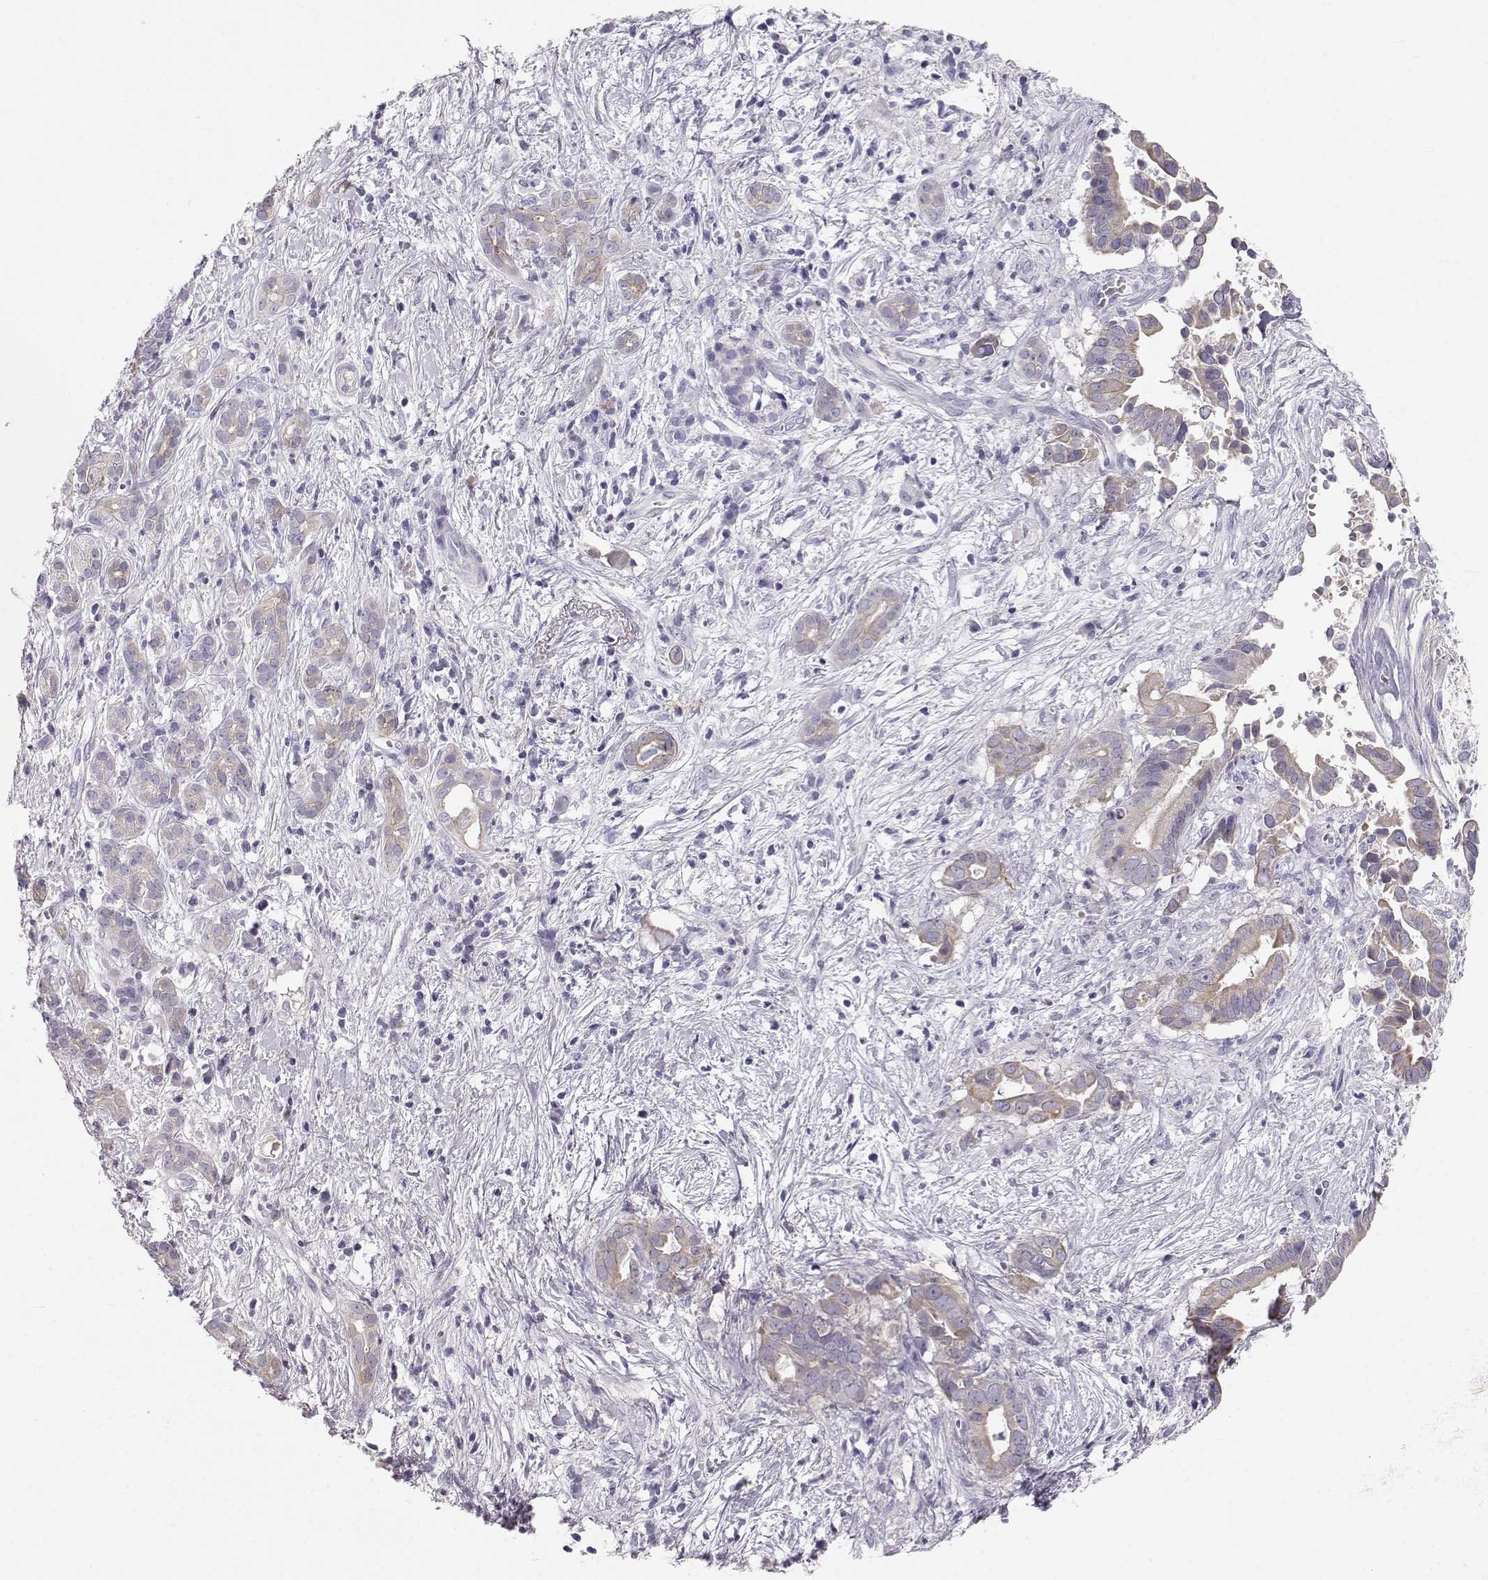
{"staining": {"intensity": "weak", "quantity": ">75%", "location": "cytoplasmic/membranous"}, "tissue": "pancreatic cancer", "cell_type": "Tumor cells", "image_type": "cancer", "snomed": [{"axis": "morphology", "description": "Adenocarcinoma, NOS"}, {"axis": "topography", "description": "Pancreas"}], "caption": "This histopathology image demonstrates immunohistochemistry staining of human pancreatic cancer (adenocarcinoma), with low weak cytoplasmic/membranous positivity in about >75% of tumor cells.", "gene": "GPR26", "patient": {"sex": "male", "age": 61}}